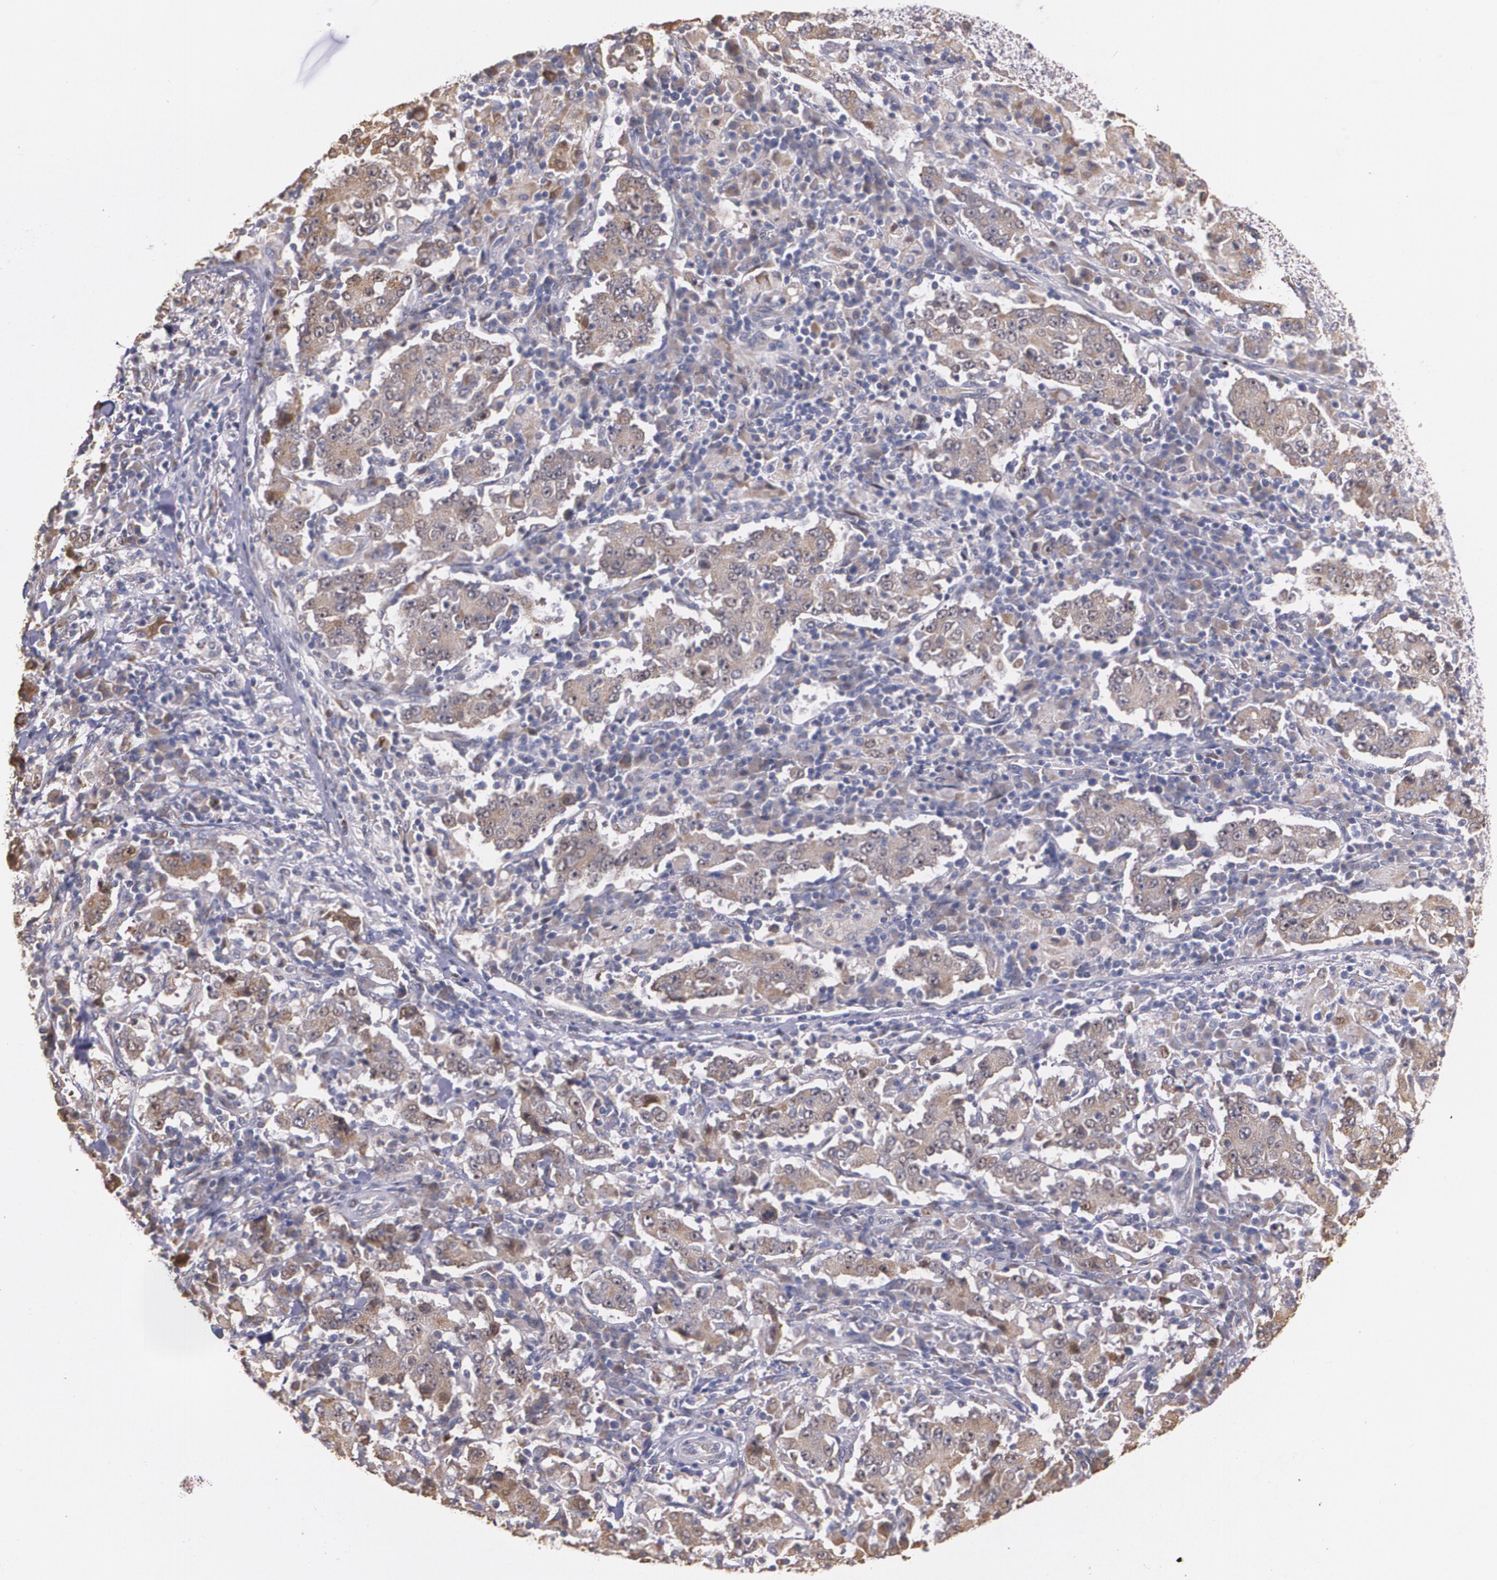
{"staining": {"intensity": "moderate", "quantity": ">75%", "location": "cytoplasmic/membranous"}, "tissue": "stomach cancer", "cell_type": "Tumor cells", "image_type": "cancer", "snomed": [{"axis": "morphology", "description": "Normal tissue, NOS"}, {"axis": "morphology", "description": "Adenocarcinoma, NOS"}, {"axis": "topography", "description": "Stomach, upper"}, {"axis": "topography", "description": "Stomach"}], "caption": "Adenocarcinoma (stomach) stained for a protein (brown) demonstrates moderate cytoplasmic/membranous positive expression in approximately >75% of tumor cells.", "gene": "ATF3", "patient": {"sex": "male", "age": 59}}